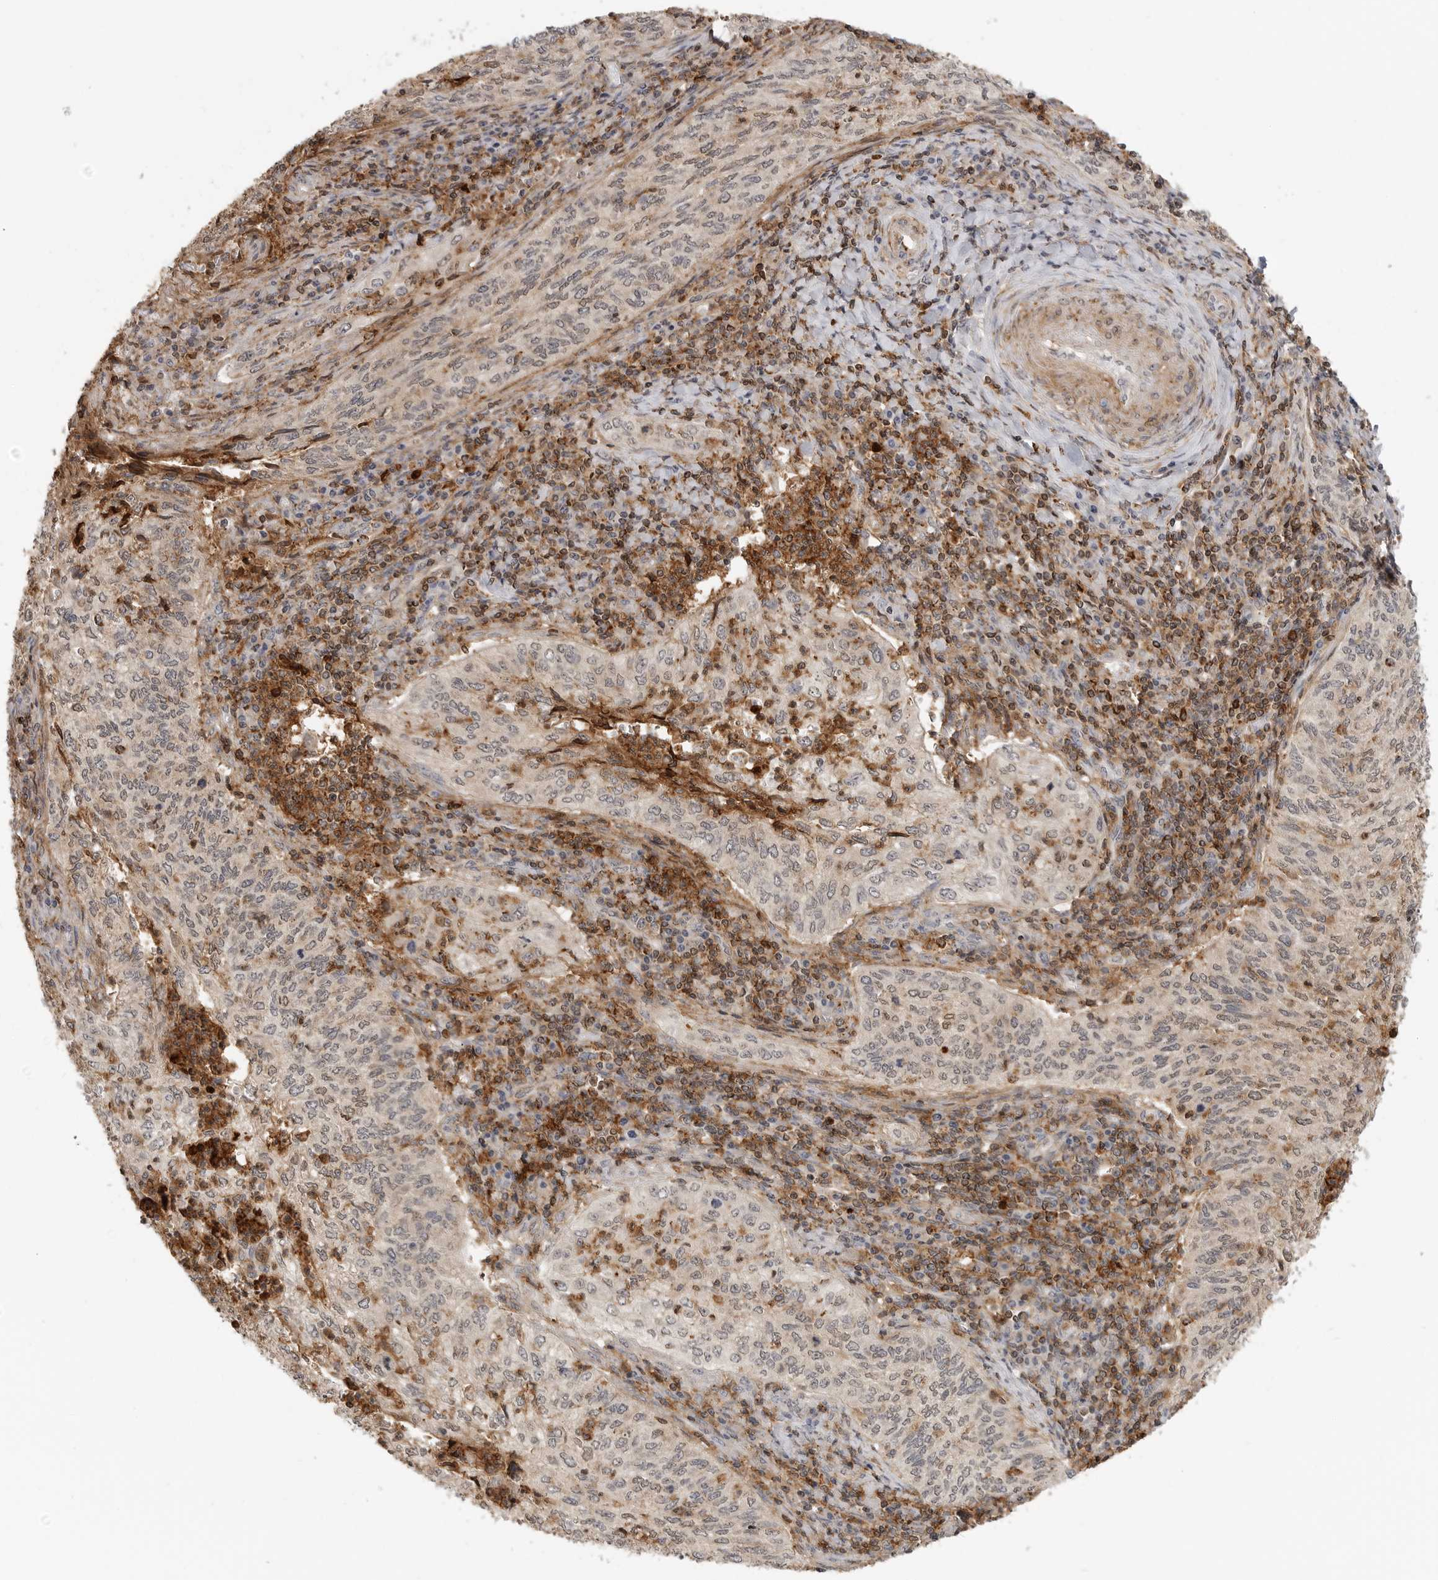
{"staining": {"intensity": "weak", "quantity": "25%-75%", "location": "cytoplasmic/membranous,nuclear"}, "tissue": "cervical cancer", "cell_type": "Tumor cells", "image_type": "cancer", "snomed": [{"axis": "morphology", "description": "Squamous cell carcinoma, NOS"}, {"axis": "topography", "description": "Cervix"}], "caption": "DAB (3,3'-diaminobenzidine) immunohistochemical staining of cervical cancer (squamous cell carcinoma) shows weak cytoplasmic/membranous and nuclear protein positivity in approximately 25%-75% of tumor cells.", "gene": "ANXA11", "patient": {"sex": "female", "age": 30}}